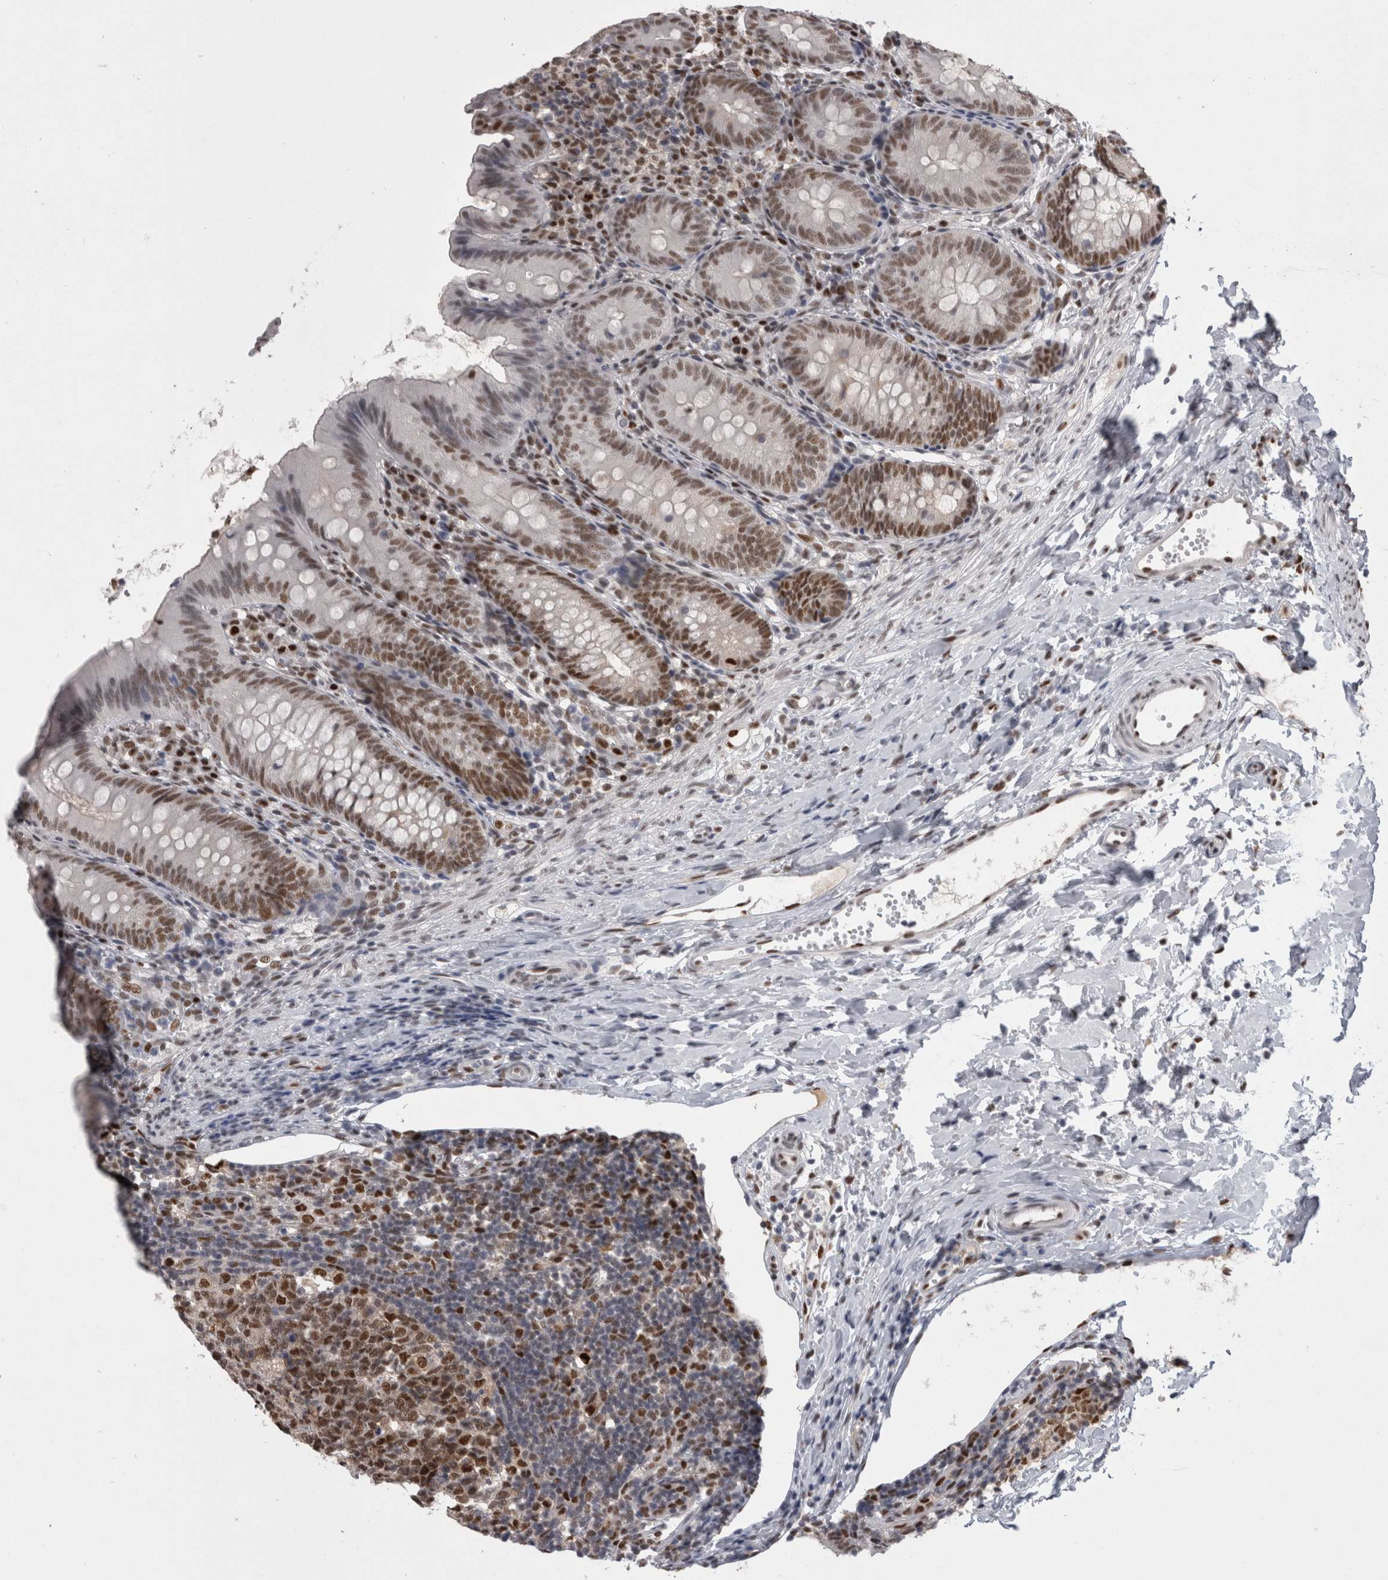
{"staining": {"intensity": "moderate", "quantity": ">75%", "location": "nuclear"}, "tissue": "appendix", "cell_type": "Glandular cells", "image_type": "normal", "snomed": [{"axis": "morphology", "description": "Normal tissue, NOS"}, {"axis": "topography", "description": "Appendix"}], "caption": "DAB immunohistochemical staining of benign human appendix displays moderate nuclear protein staining in about >75% of glandular cells. Immunohistochemistry stains the protein of interest in brown and the nuclei are stained blue.", "gene": "C1orf54", "patient": {"sex": "male", "age": 1}}